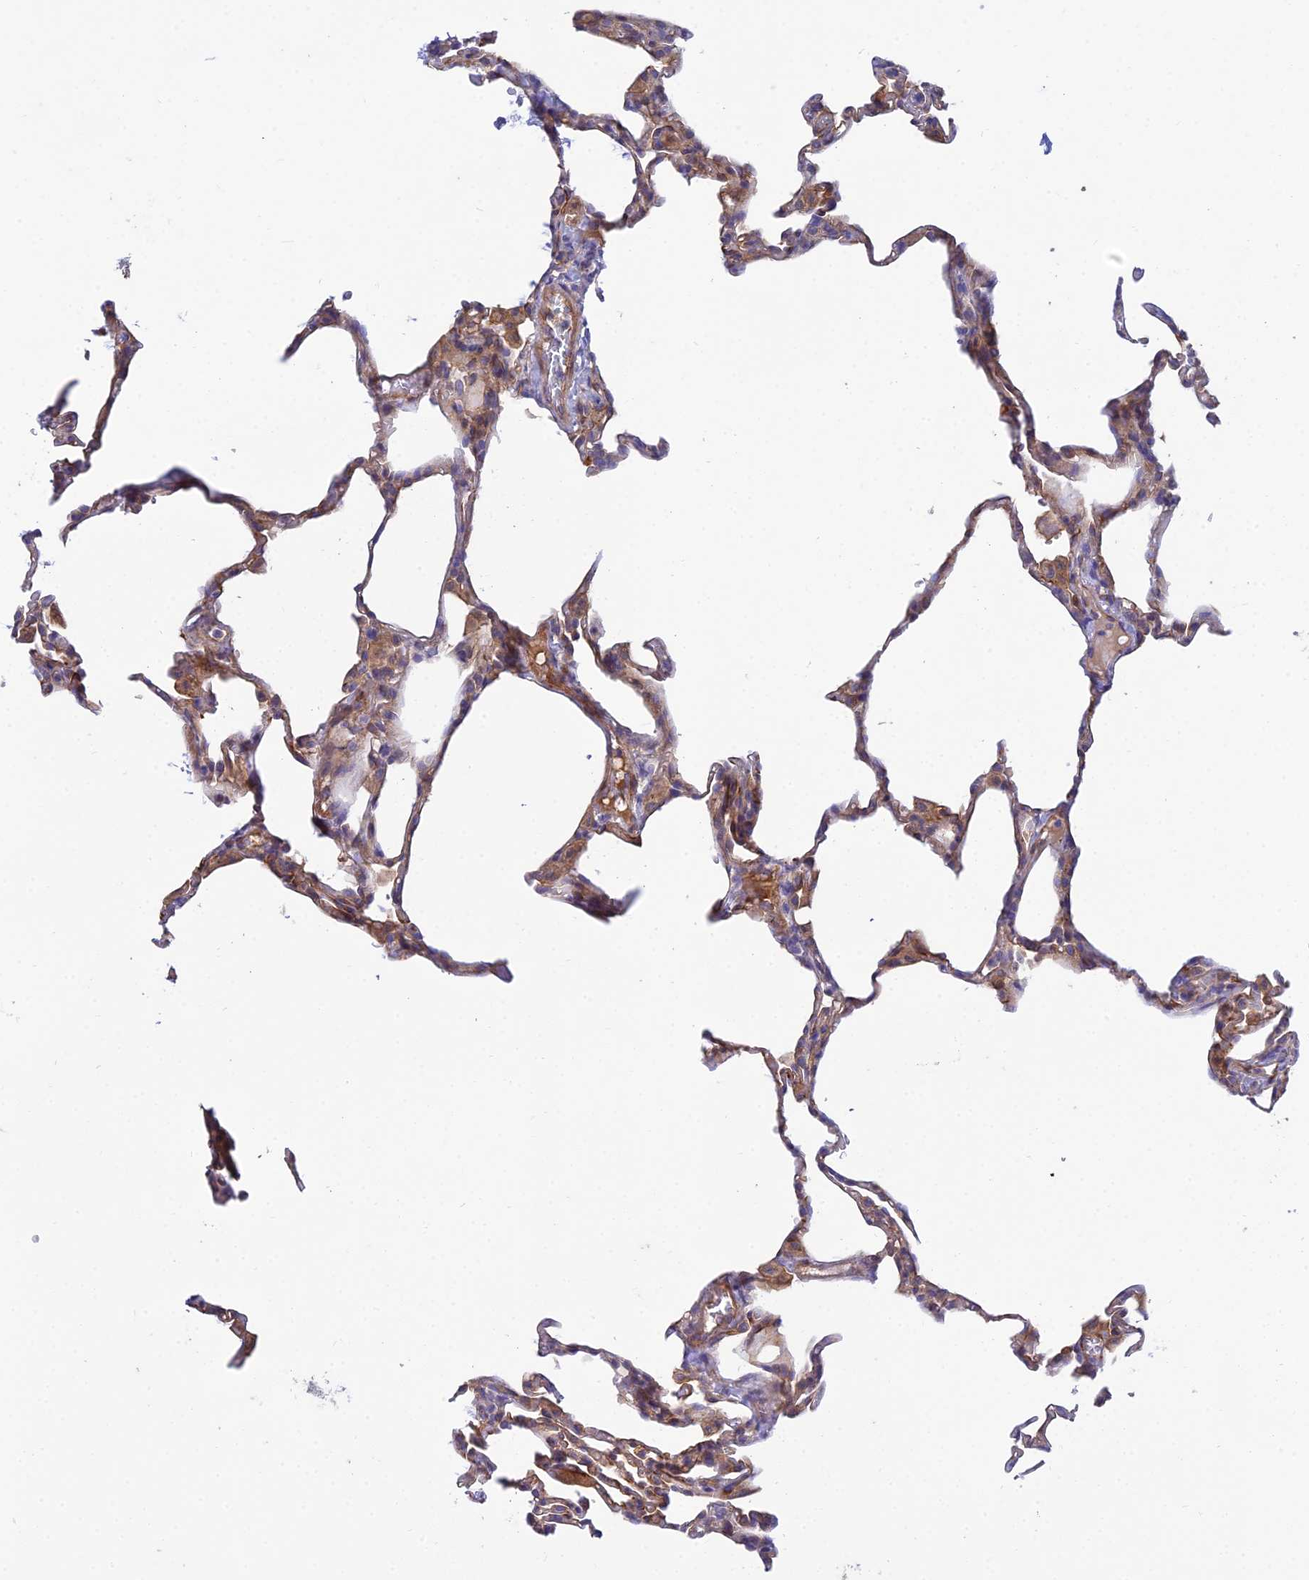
{"staining": {"intensity": "weak", "quantity": "<25%", "location": "cytoplasmic/membranous"}, "tissue": "lung", "cell_type": "Alveolar cells", "image_type": "normal", "snomed": [{"axis": "morphology", "description": "Normal tissue, NOS"}, {"axis": "topography", "description": "Lung"}], "caption": "This is an IHC photomicrograph of unremarkable human lung. There is no staining in alveolar cells.", "gene": "DUS2", "patient": {"sex": "male", "age": 20}}